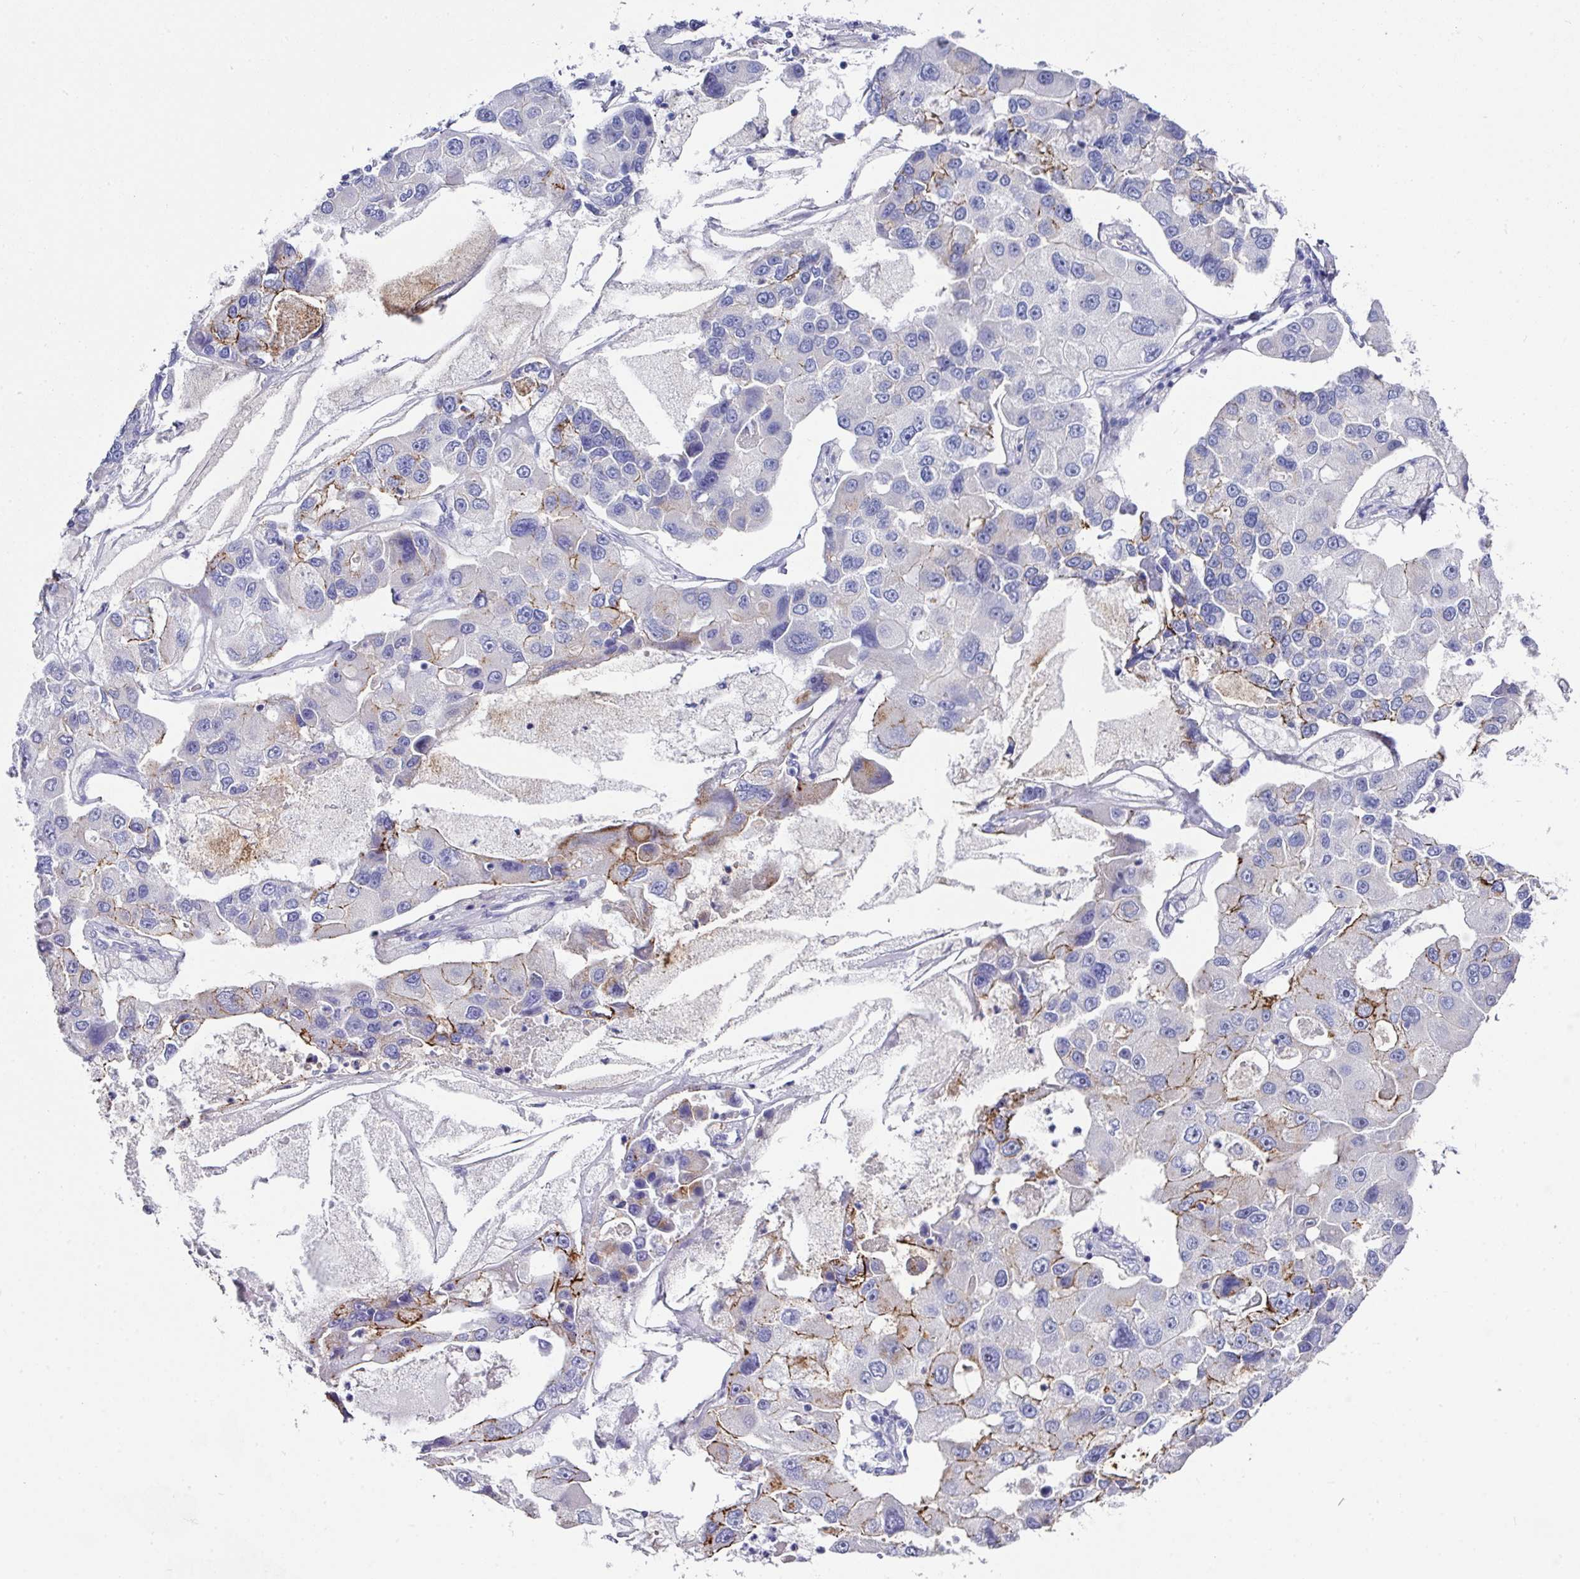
{"staining": {"intensity": "moderate", "quantity": "<25%", "location": "cytoplasmic/membranous"}, "tissue": "lung cancer", "cell_type": "Tumor cells", "image_type": "cancer", "snomed": [{"axis": "morphology", "description": "Adenocarcinoma, NOS"}, {"axis": "topography", "description": "Lung"}], "caption": "Brown immunohistochemical staining in human lung cancer (adenocarcinoma) demonstrates moderate cytoplasmic/membranous positivity in approximately <25% of tumor cells.", "gene": "CLDN1", "patient": {"sex": "female", "age": 54}}